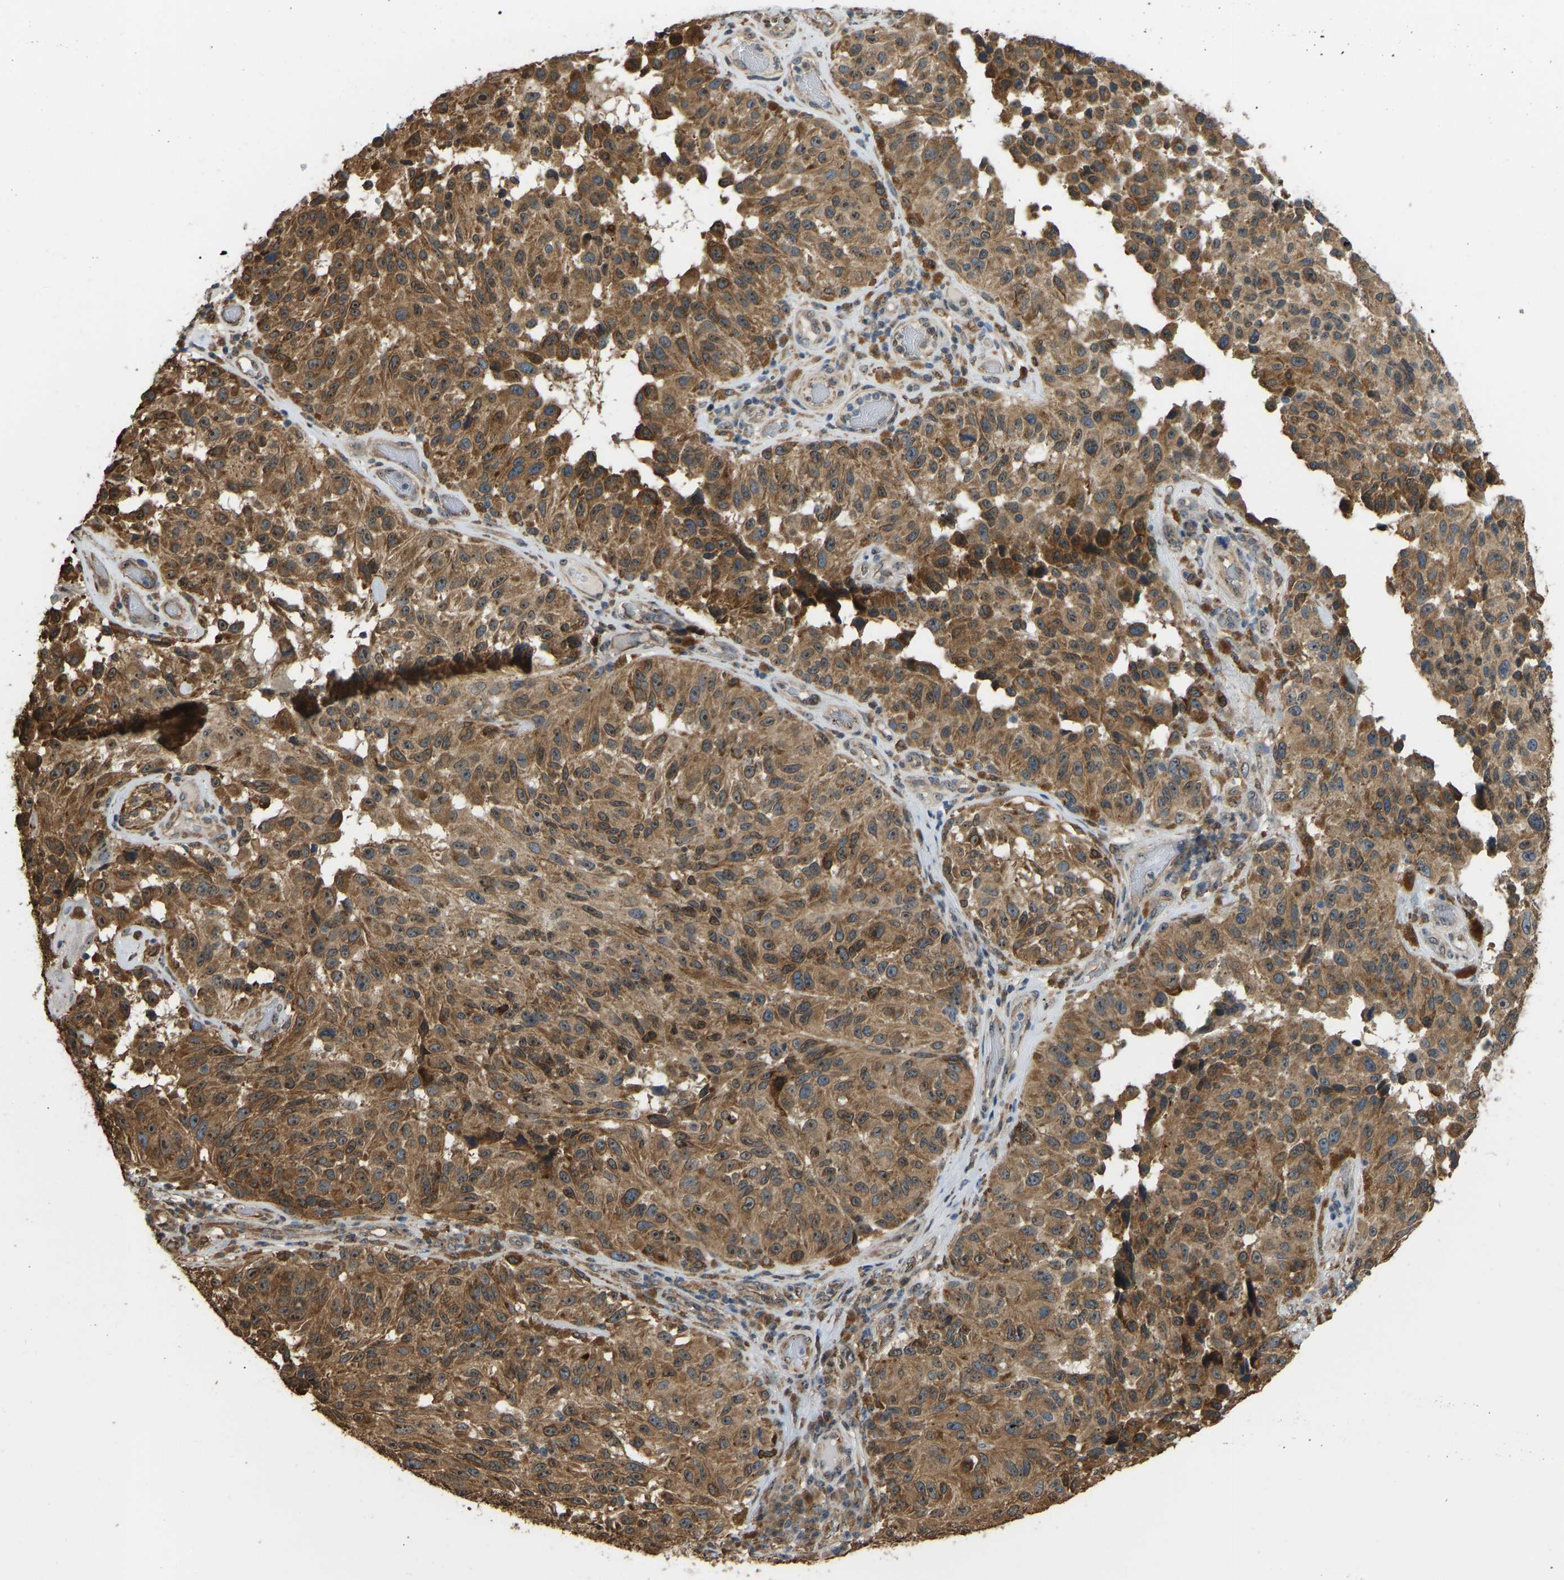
{"staining": {"intensity": "moderate", "quantity": ">75%", "location": "cytoplasmic/membranous,nuclear"}, "tissue": "melanoma", "cell_type": "Tumor cells", "image_type": "cancer", "snomed": [{"axis": "morphology", "description": "Malignant melanoma, NOS"}, {"axis": "topography", "description": "Skin"}], "caption": "High-magnification brightfield microscopy of melanoma stained with DAB (brown) and counterstained with hematoxylin (blue). tumor cells exhibit moderate cytoplasmic/membranous and nuclear expression is appreciated in approximately>75% of cells.", "gene": "OS9", "patient": {"sex": "female", "age": 73}}